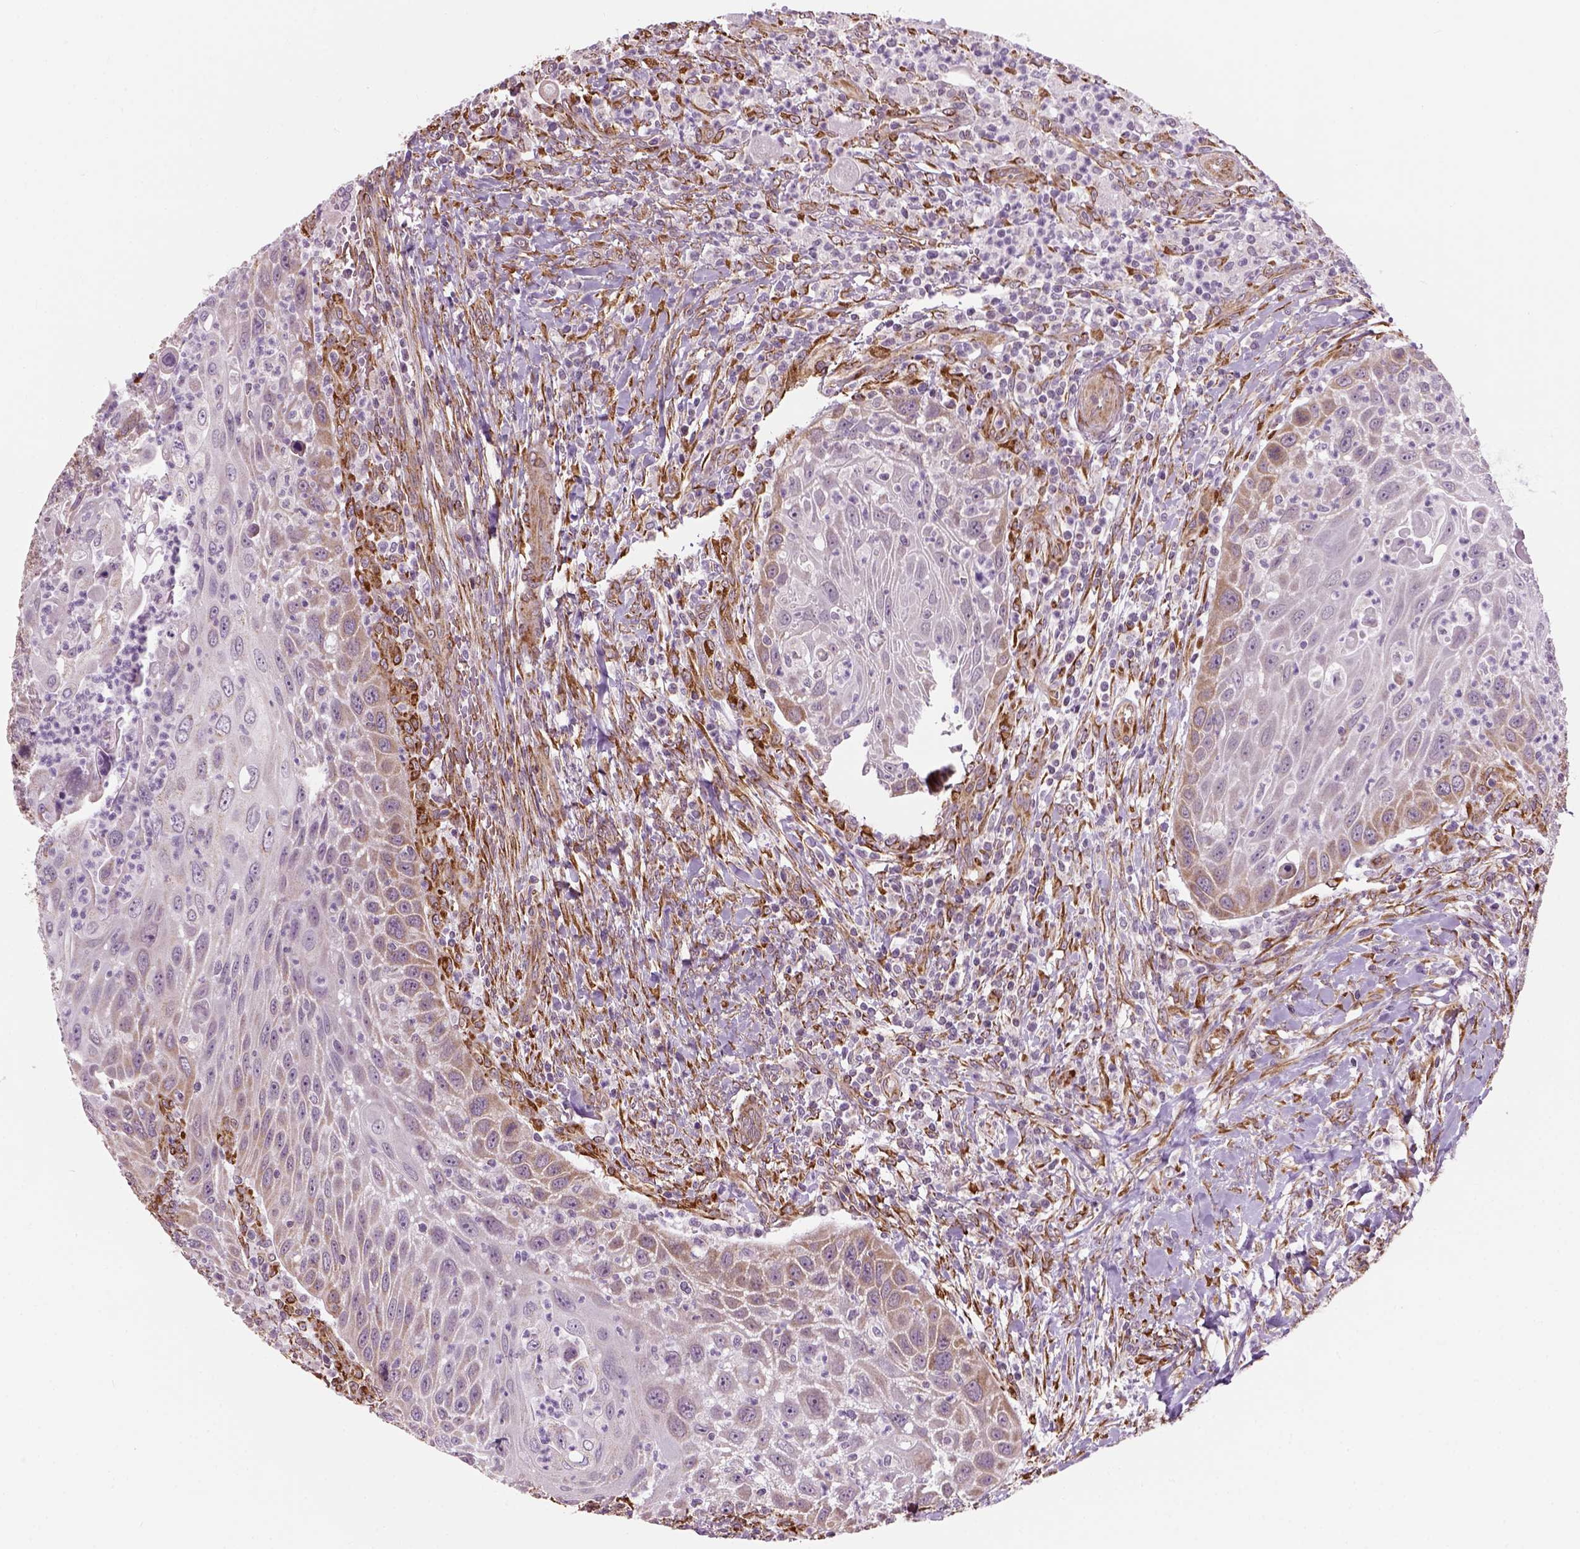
{"staining": {"intensity": "weak", "quantity": "<25%", "location": "cytoplasmic/membranous"}, "tissue": "head and neck cancer", "cell_type": "Tumor cells", "image_type": "cancer", "snomed": [{"axis": "morphology", "description": "Squamous cell carcinoma, NOS"}, {"axis": "topography", "description": "Head-Neck"}], "caption": "DAB (3,3'-diaminobenzidine) immunohistochemical staining of squamous cell carcinoma (head and neck) shows no significant positivity in tumor cells.", "gene": "XK", "patient": {"sex": "male", "age": 69}}